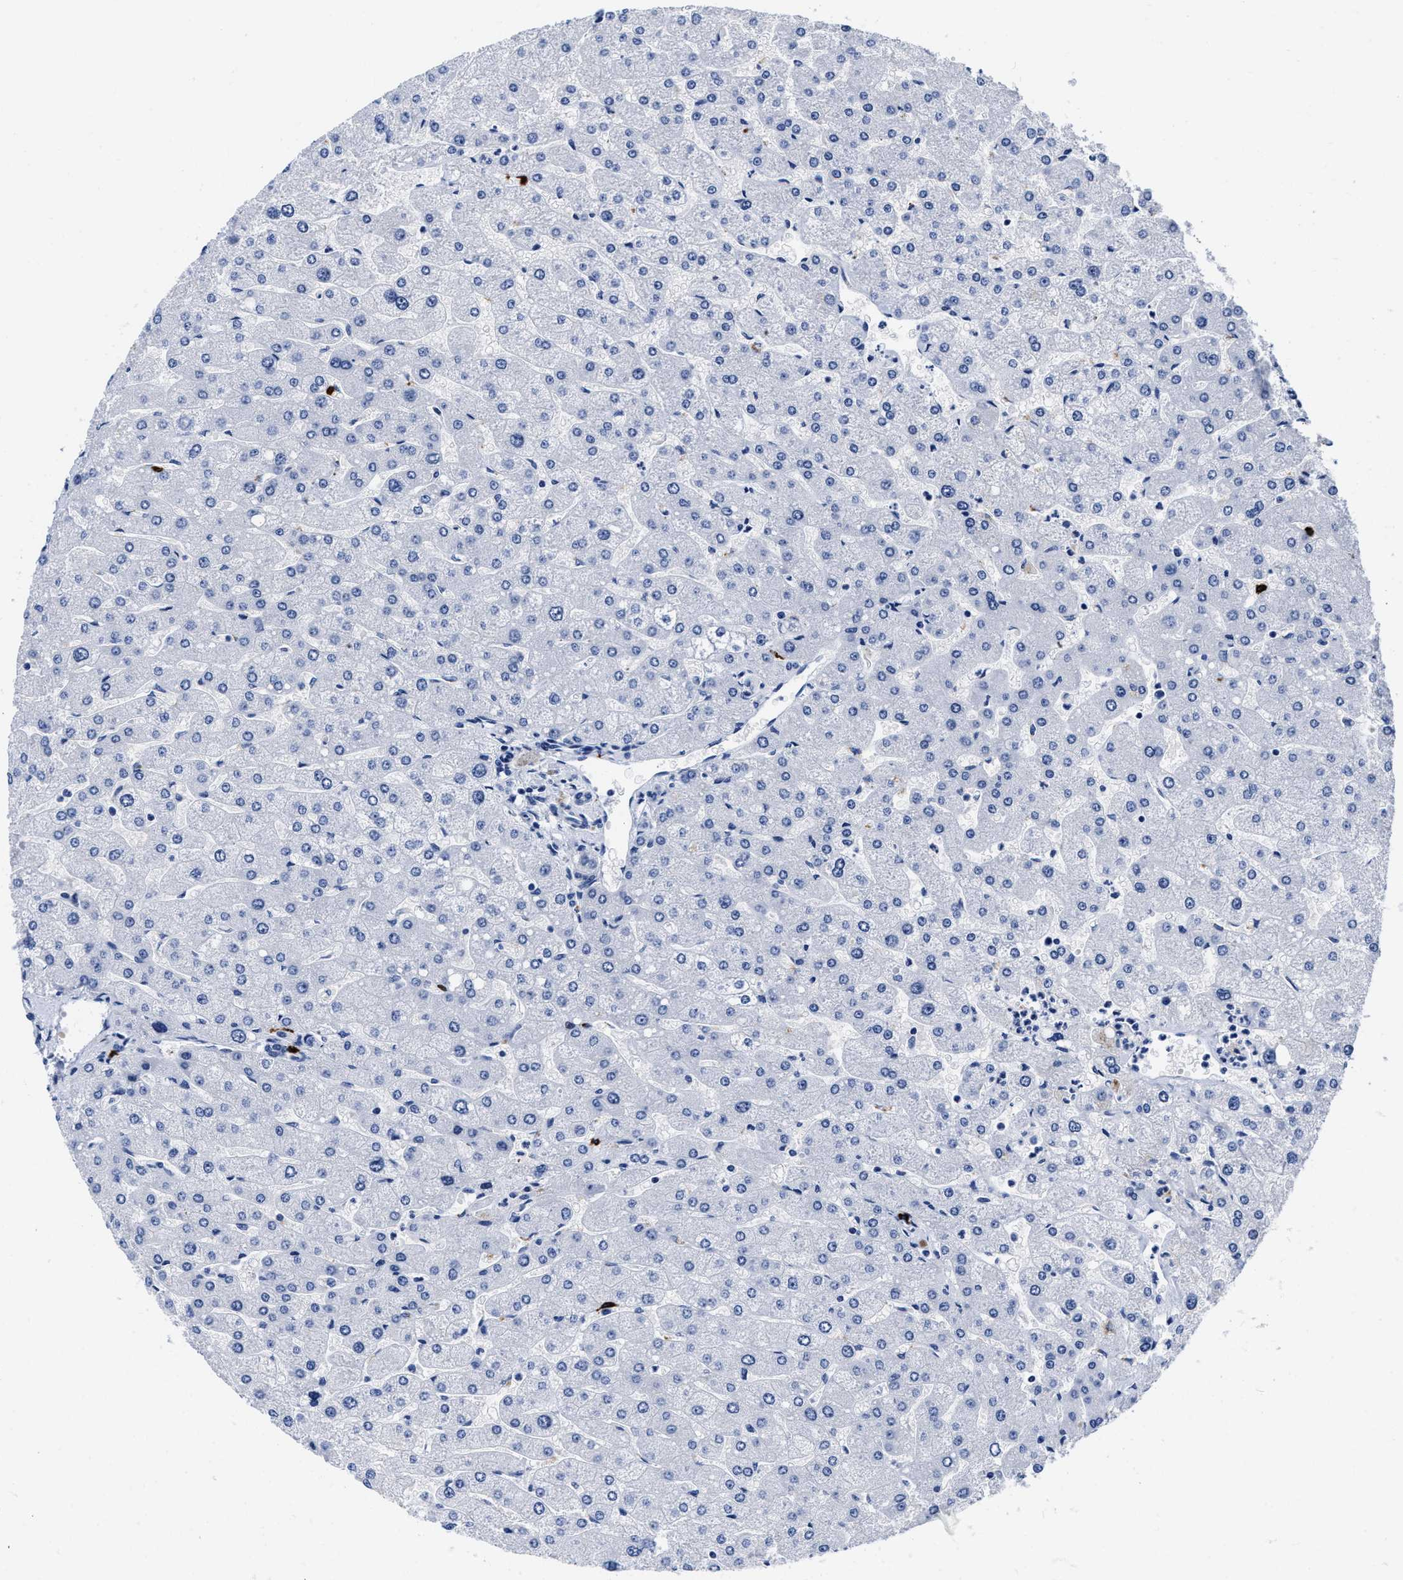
{"staining": {"intensity": "negative", "quantity": "none", "location": "none"}, "tissue": "liver", "cell_type": "Cholangiocytes", "image_type": "normal", "snomed": [{"axis": "morphology", "description": "Normal tissue, NOS"}, {"axis": "topography", "description": "Liver"}], "caption": "Immunohistochemistry image of normal human liver stained for a protein (brown), which demonstrates no positivity in cholangiocytes. (DAB immunohistochemistry (IHC), high magnification).", "gene": "CER1", "patient": {"sex": "male", "age": 55}}